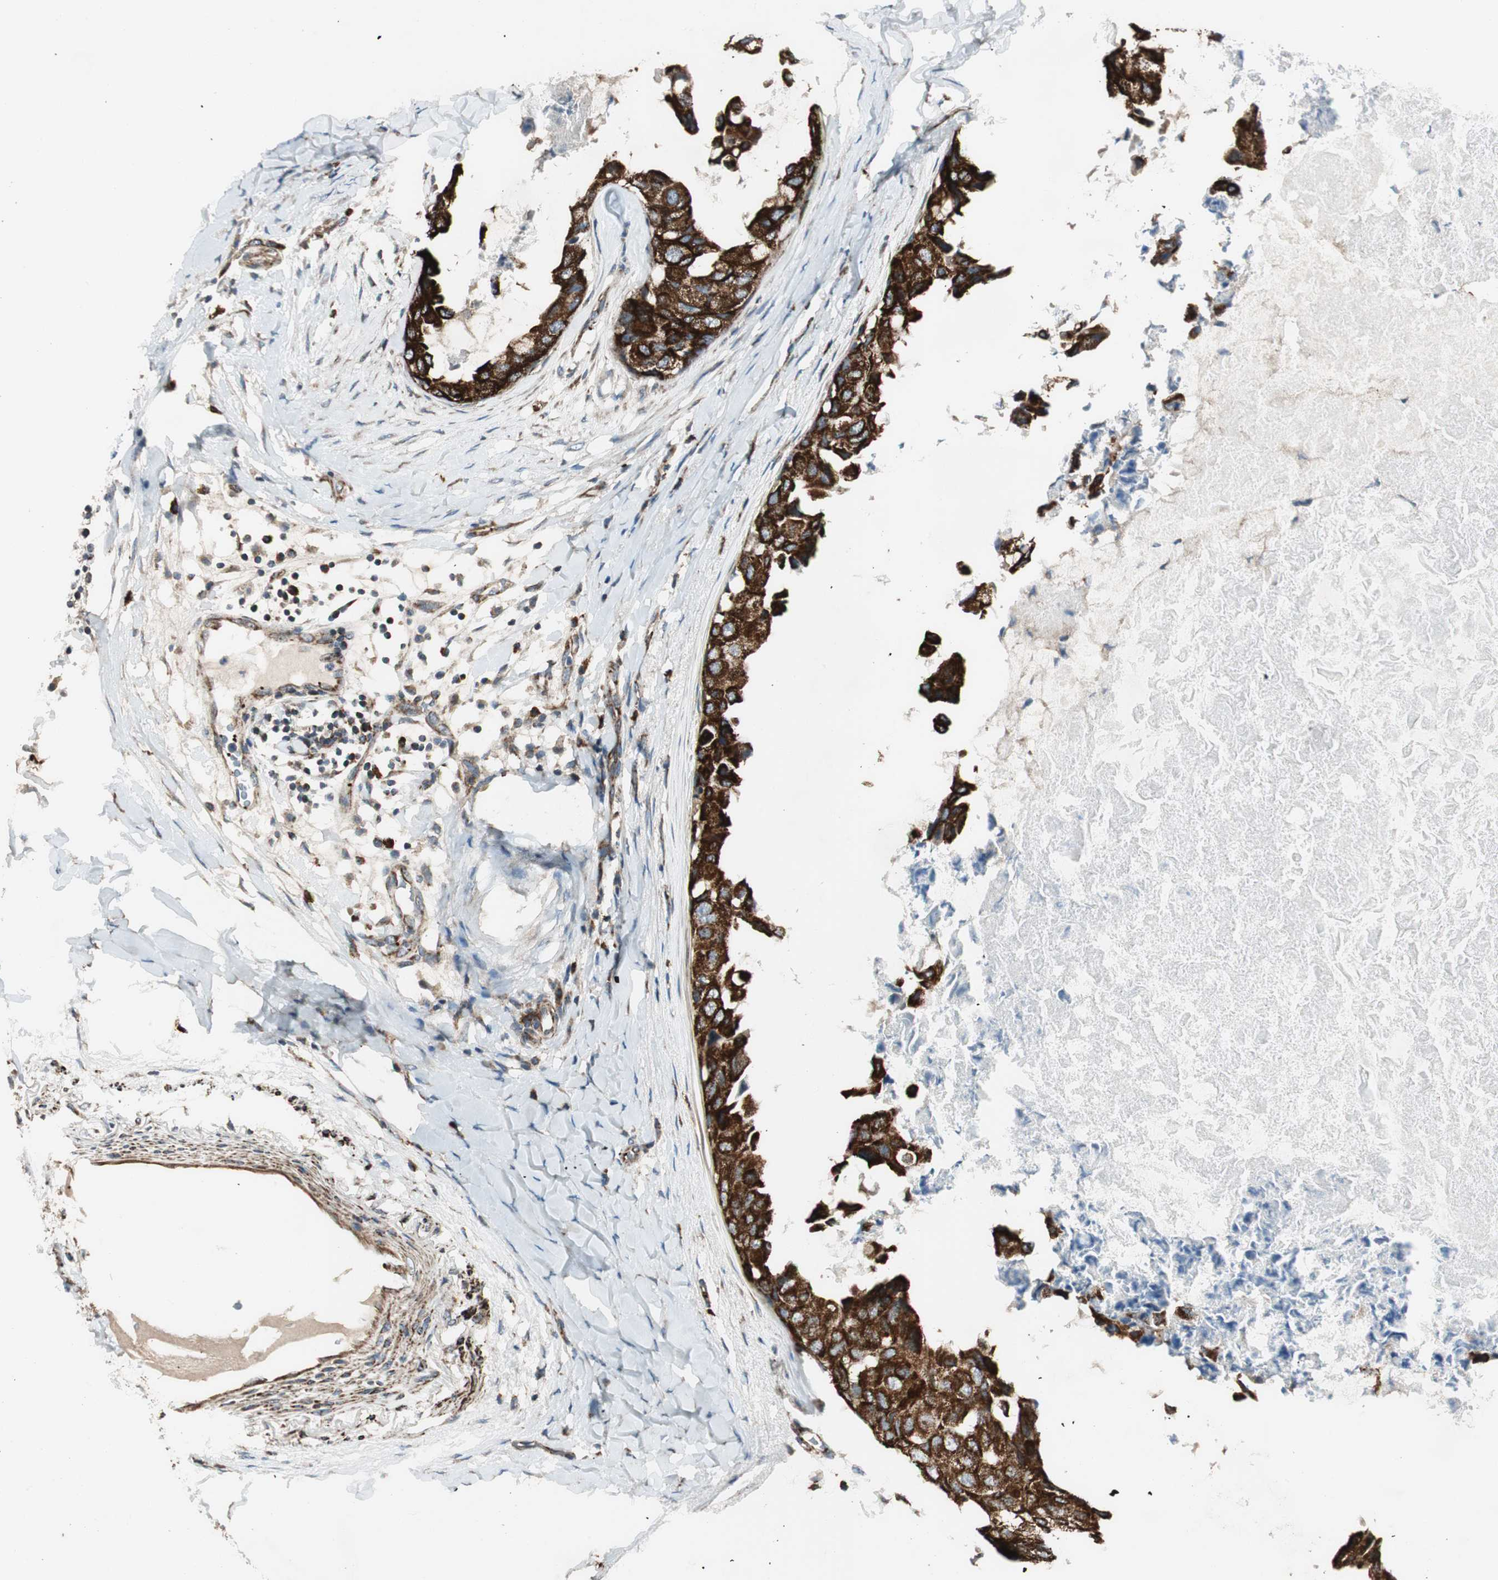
{"staining": {"intensity": "strong", "quantity": ">75%", "location": "cytoplasmic/membranous"}, "tissue": "breast cancer", "cell_type": "Tumor cells", "image_type": "cancer", "snomed": [{"axis": "morphology", "description": "Duct carcinoma"}, {"axis": "topography", "description": "Breast"}], "caption": "Protein analysis of breast intraductal carcinoma tissue reveals strong cytoplasmic/membranous expression in approximately >75% of tumor cells. Nuclei are stained in blue.", "gene": "AKAP1", "patient": {"sex": "female", "age": 40}}